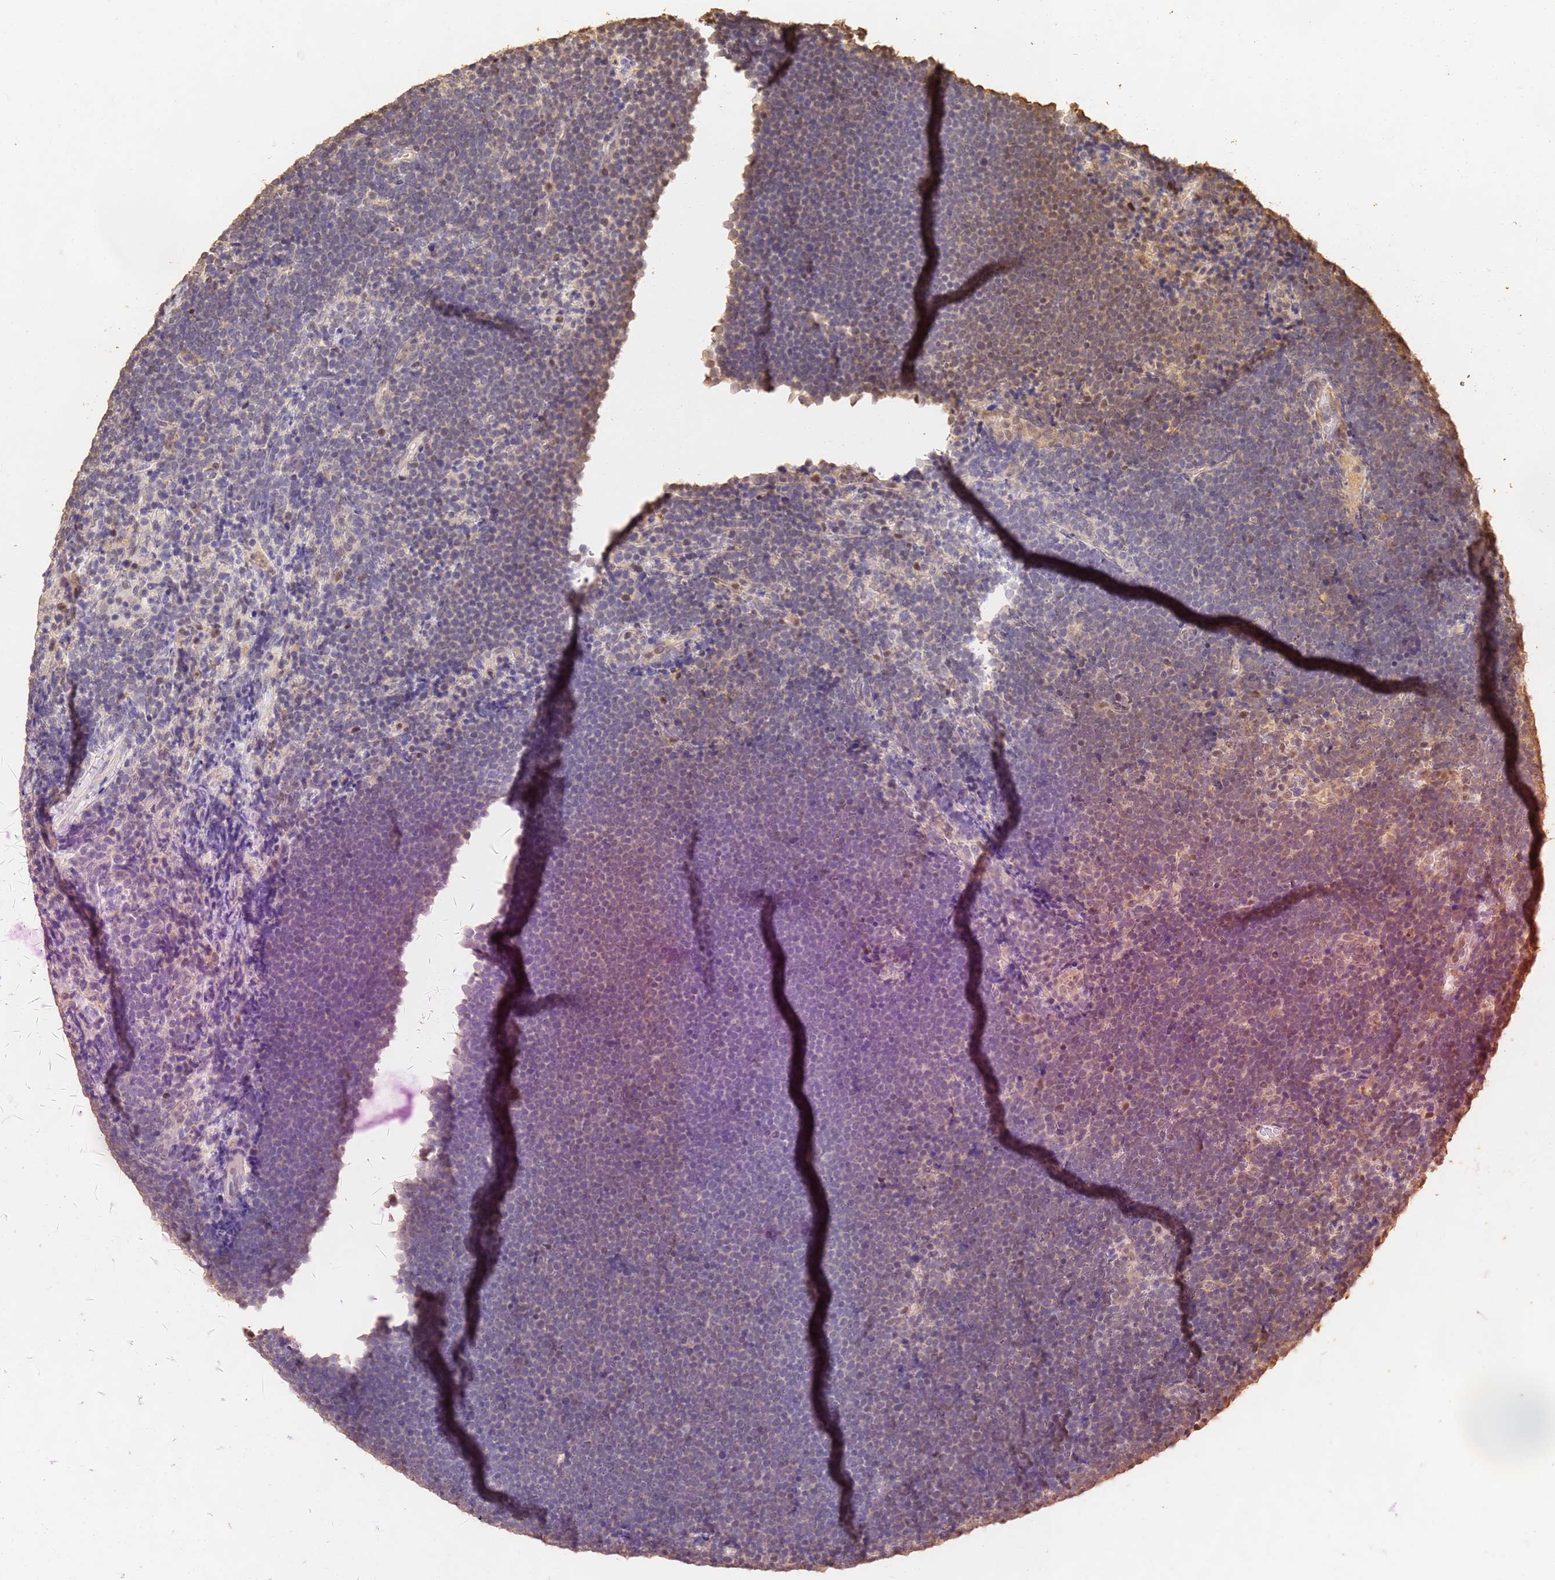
{"staining": {"intensity": "weak", "quantity": "<25%", "location": "cytoplasmic/membranous"}, "tissue": "lymphoma", "cell_type": "Tumor cells", "image_type": "cancer", "snomed": [{"axis": "morphology", "description": "Malignant lymphoma, non-Hodgkin's type, High grade"}, {"axis": "topography", "description": "Lymph node"}], "caption": "Tumor cells are negative for protein expression in human high-grade malignant lymphoma, non-Hodgkin's type.", "gene": "JAK2", "patient": {"sex": "male", "age": 13}}